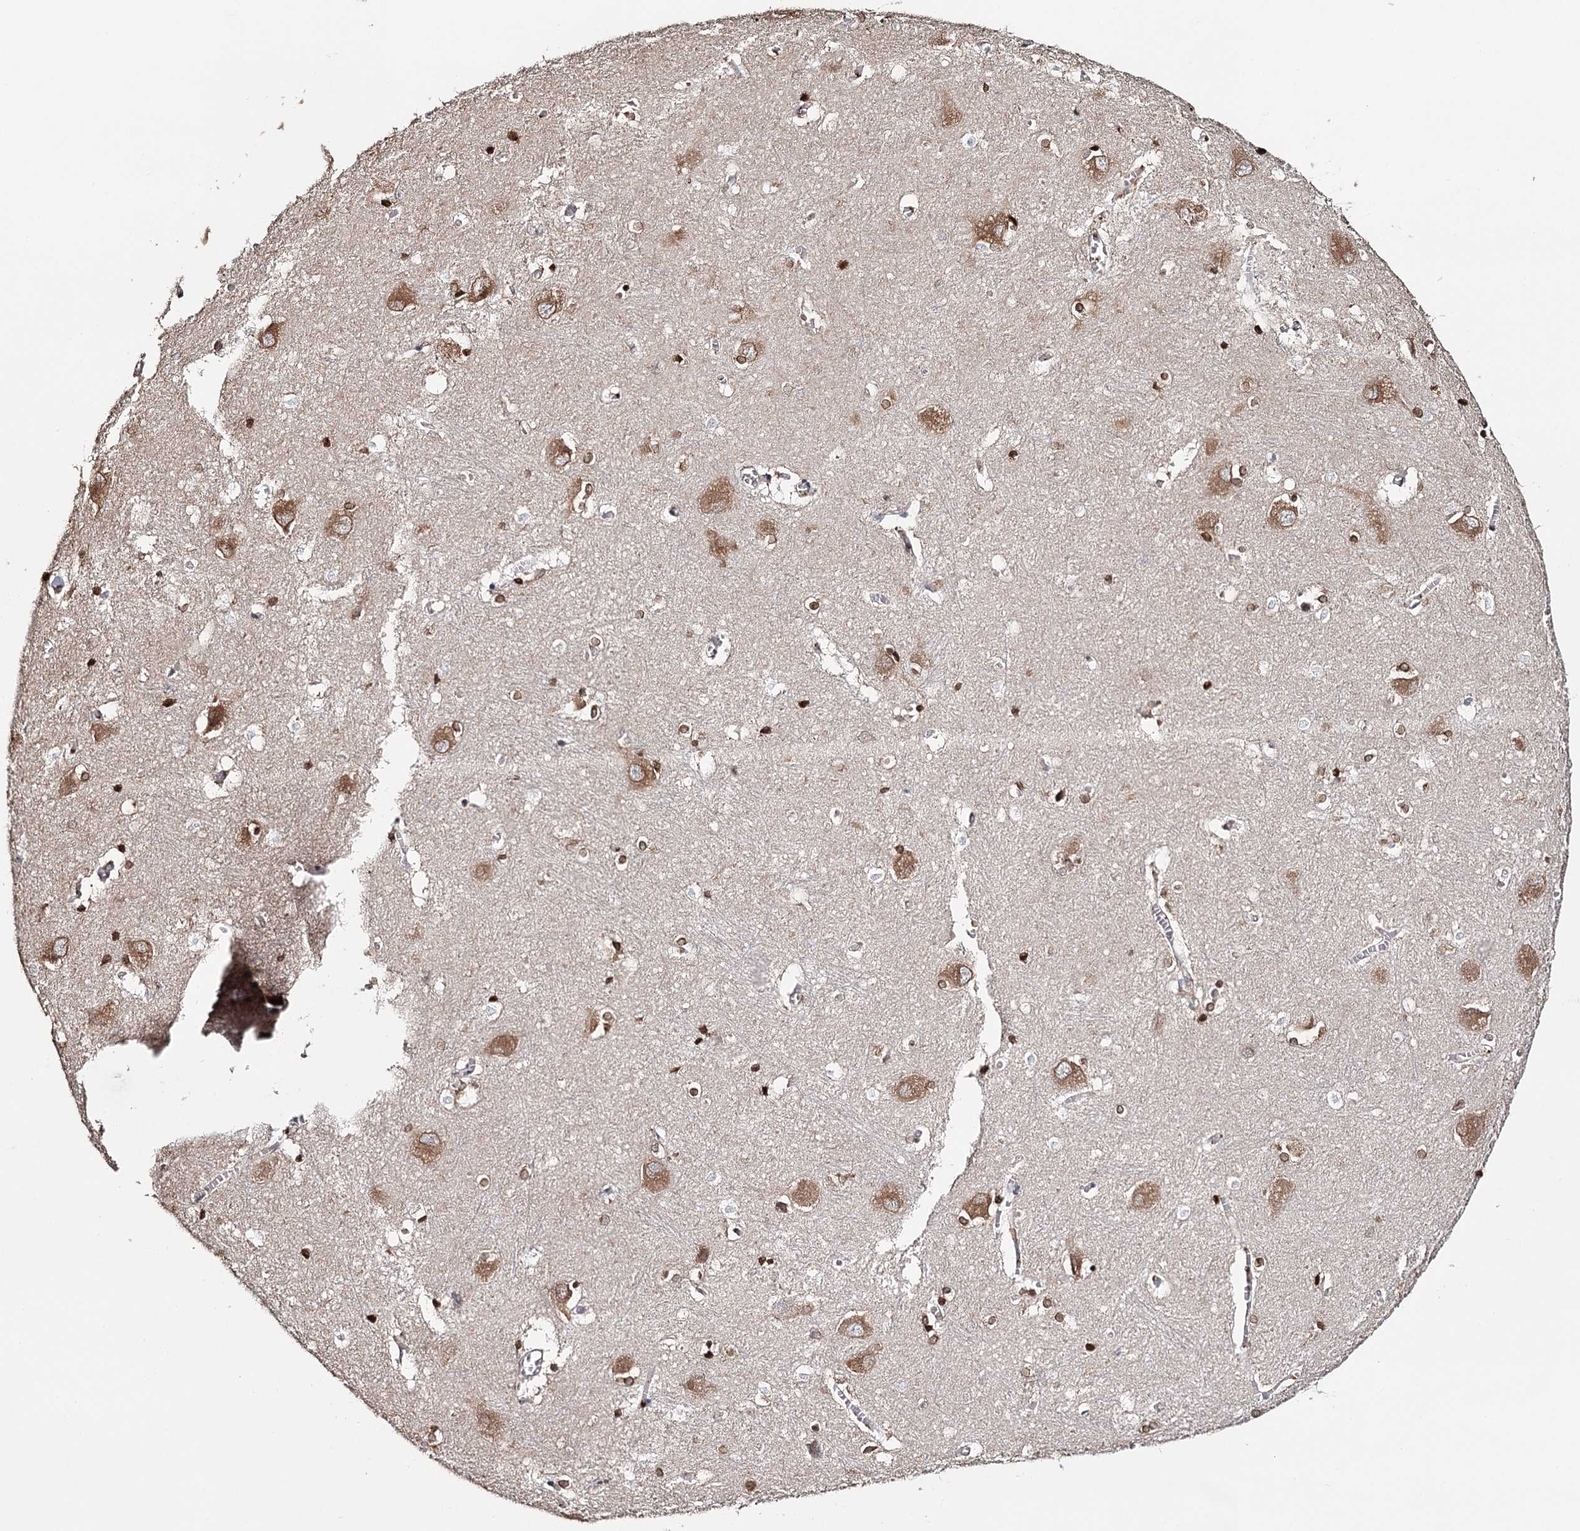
{"staining": {"intensity": "strong", "quantity": "<25%", "location": "cytoplasmic/membranous,nuclear"}, "tissue": "caudate", "cell_type": "Glial cells", "image_type": "normal", "snomed": [{"axis": "morphology", "description": "Normal tissue, NOS"}, {"axis": "topography", "description": "Lateral ventricle wall"}], "caption": "An immunohistochemistry (IHC) photomicrograph of unremarkable tissue is shown. Protein staining in brown highlights strong cytoplasmic/membranous,nuclear positivity in caudate within glial cells. The staining is performed using DAB brown chromogen to label protein expression. The nuclei are counter-stained blue using hematoxylin.", "gene": "SYVN1", "patient": {"sex": "male", "age": 37}}